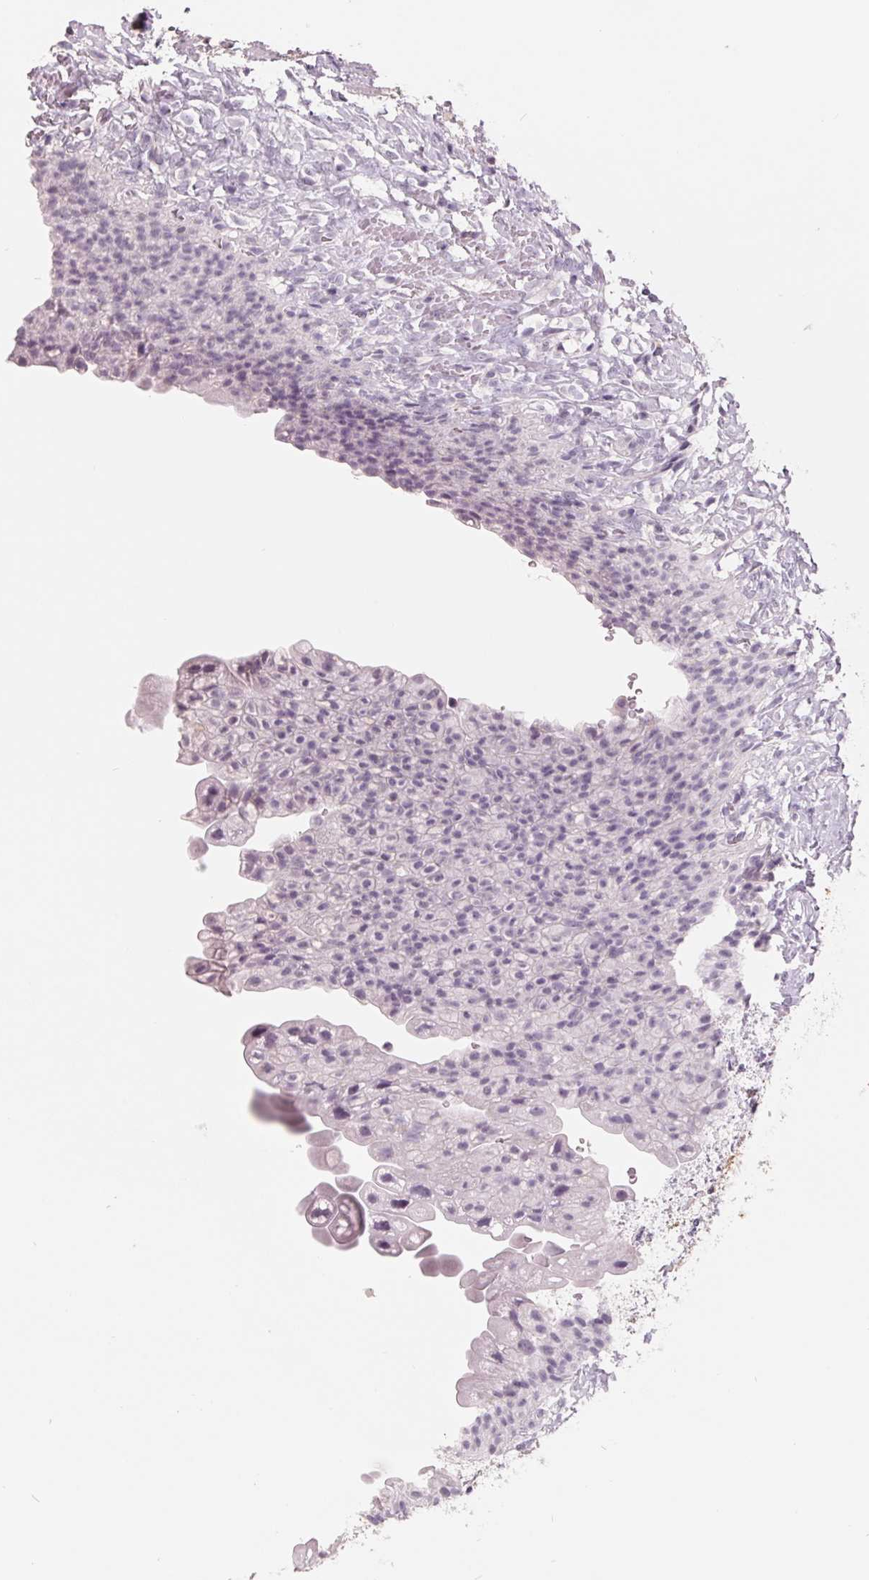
{"staining": {"intensity": "negative", "quantity": "none", "location": "none"}, "tissue": "urinary bladder", "cell_type": "Urothelial cells", "image_type": "normal", "snomed": [{"axis": "morphology", "description": "Normal tissue, NOS"}, {"axis": "topography", "description": "Urinary bladder"}, {"axis": "topography", "description": "Prostate"}], "caption": "Human urinary bladder stained for a protein using immunohistochemistry (IHC) reveals no staining in urothelial cells.", "gene": "FTCD", "patient": {"sex": "male", "age": 76}}